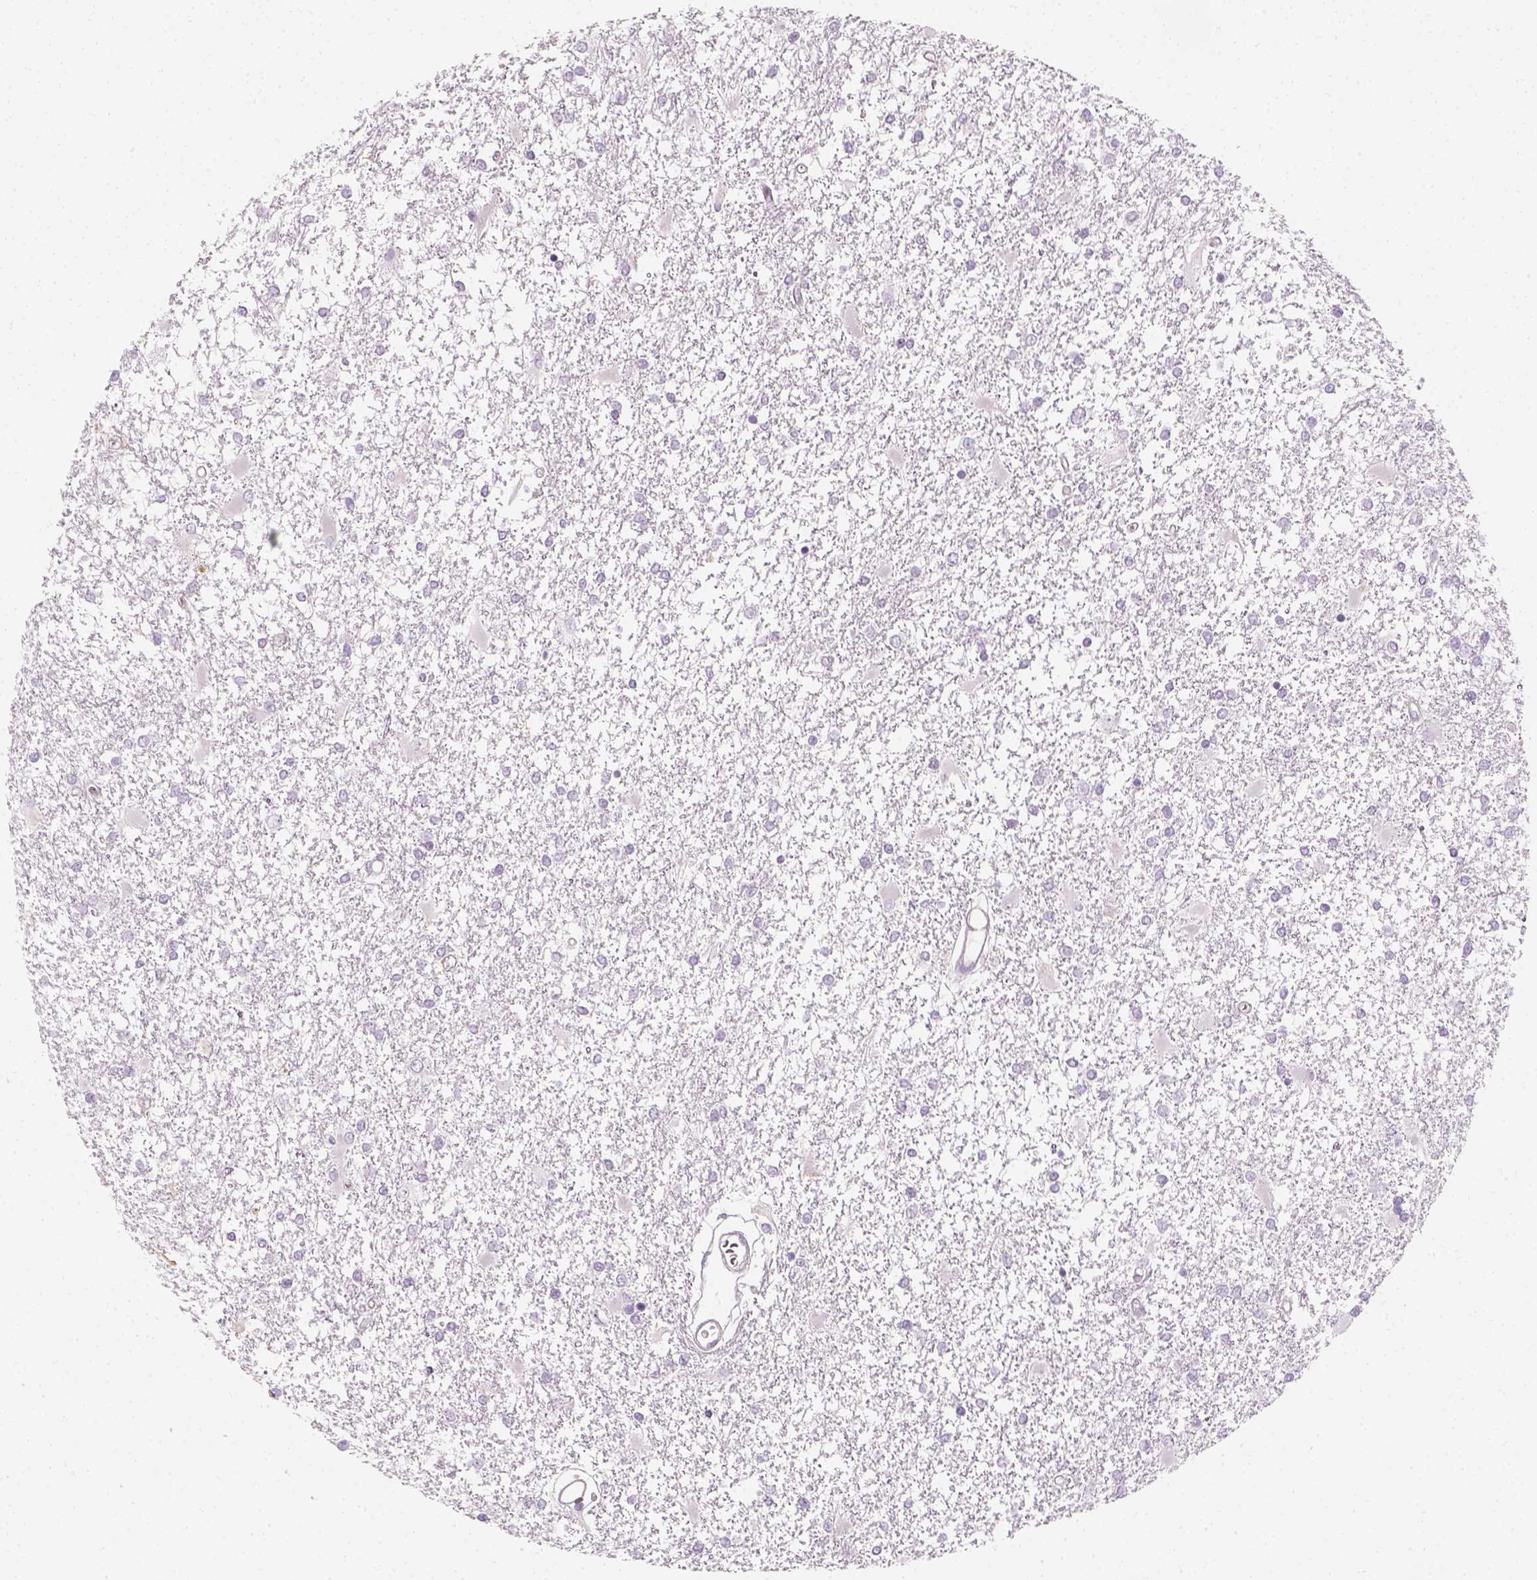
{"staining": {"intensity": "negative", "quantity": "none", "location": "none"}, "tissue": "glioma", "cell_type": "Tumor cells", "image_type": "cancer", "snomed": [{"axis": "morphology", "description": "Glioma, malignant, High grade"}, {"axis": "topography", "description": "Cerebral cortex"}], "caption": "This is an IHC photomicrograph of human glioma. There is no expression in tumor cells.", "gene": "PRAME", "patient": {"sex": "male", "age": 79}}